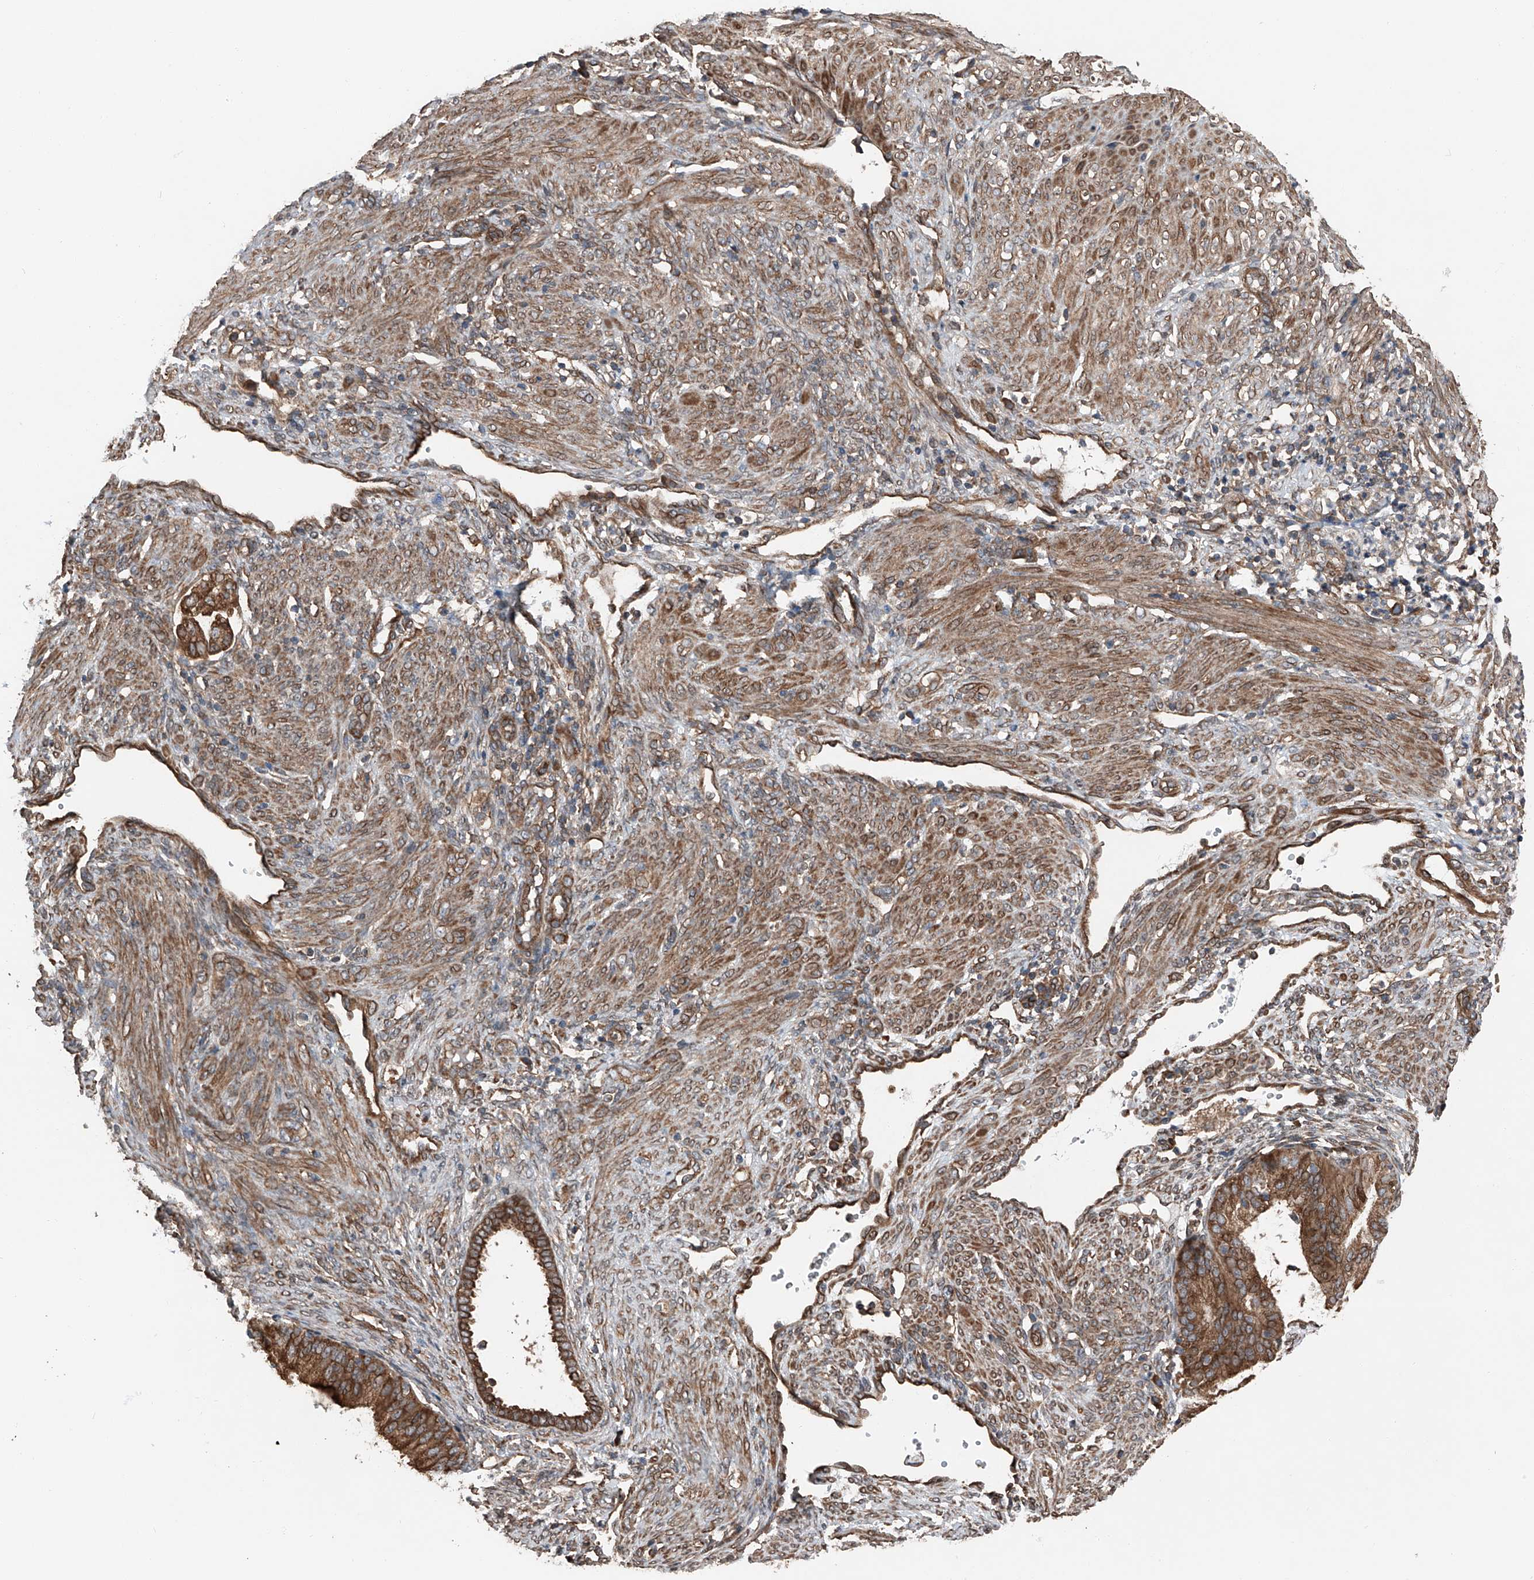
{"staining": {"intensity": "strong", "quantity": ">75%", "location": "cytoplasmic/membranous"}, "tissue": "endometrial cancer", "cell_type": "Tumor cells", "image_type": "cancer", "snomed": [{"axis": "morphology", "description": "Adenocarcinoma, NOS"}, {"axis": "topography", "description": "Endometrium"}], "caption": "Human endometrial cancer stained with a protein marker shows strong staining in tumor cells.", "gene": "KCNJ2", "patient": {"sex": "female", "age": 51}}